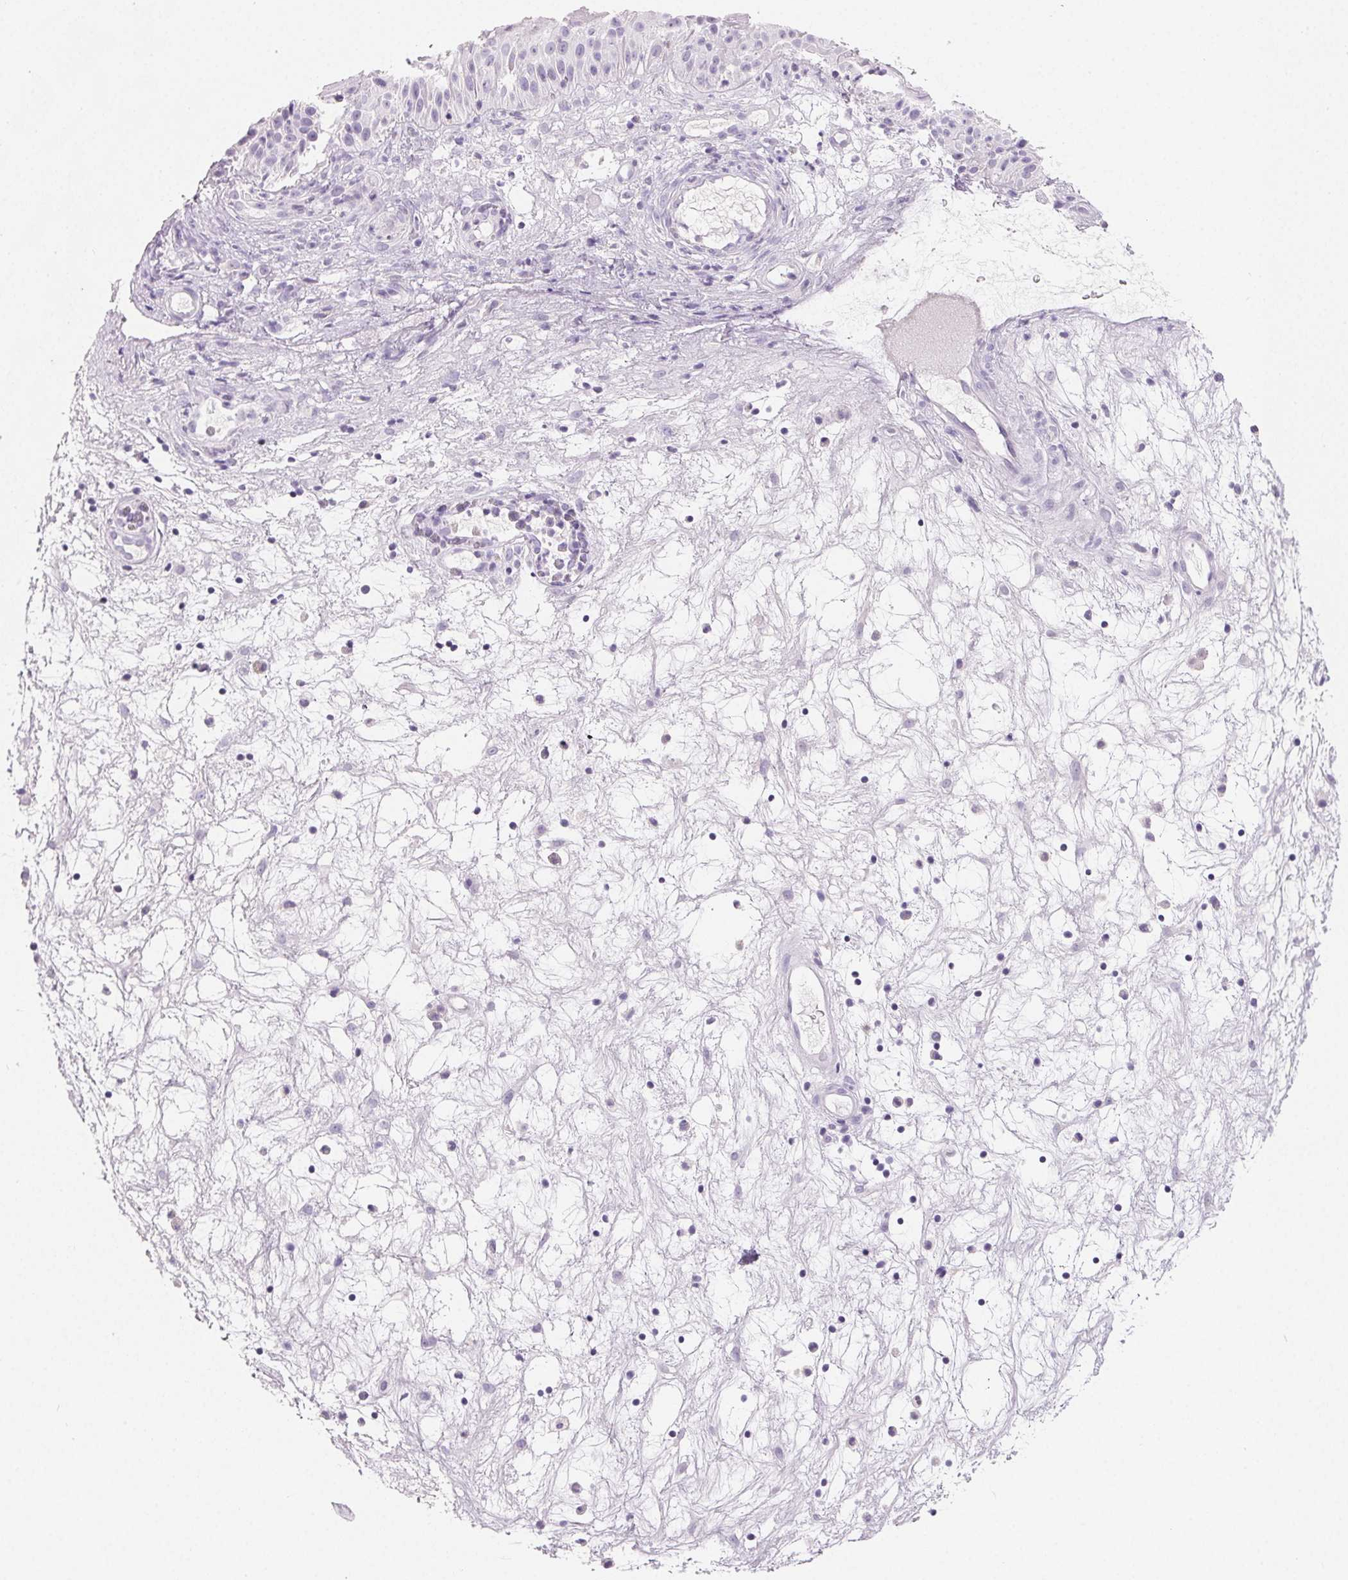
{"staining": {"intensity": "negative", "quantity": "none", "location": "none"}, "tissue": "nasopharynx", "cell_type": "Respiratory epithelial cells", "image_type": "normal", "snomed": [{"axis": "morphology", "description": "Normal tissue, NOS"}, {"axis": "topography", "description": "Nasopharynx"}], "caption": "High magnification brightfield microscopy of unremarkable nasopharynx stained with DAB (brown) and counterstained with hematoxylin (blue): respiratory epithelial cells show no significant staining. (DAB (3,3'-diaminobenzidine) IHC, high magnification).", "gene": "SPACA5B", "patient": {"sex": "male", "age": 56}}